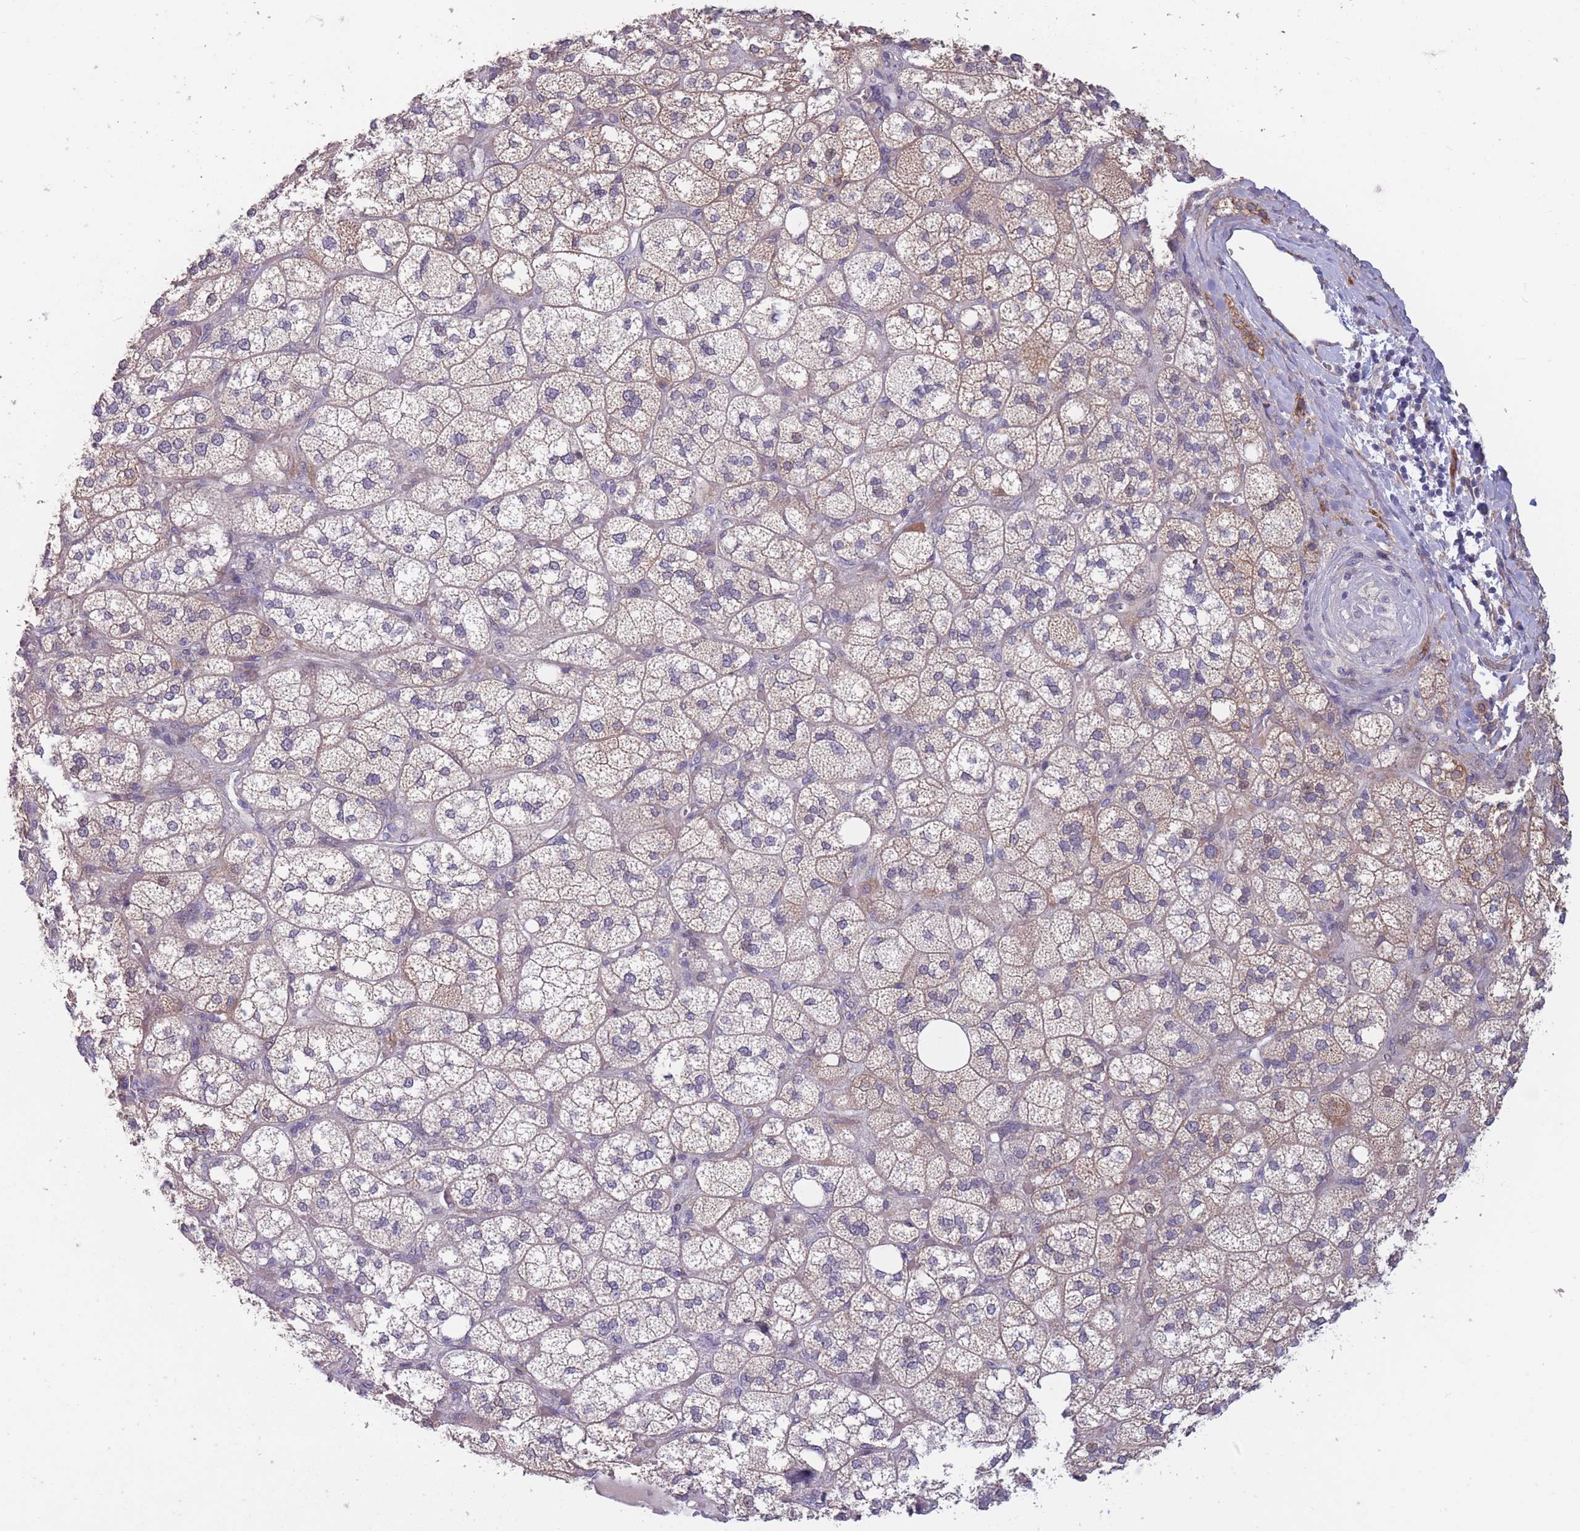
{"staining": {"intensity": "moderate", "quantity": "25%-75%", "location": "cytoplasmic/membranous"}, "tissue": "adrenal gland", "cell_type": "Glandular cells", "image_type": "normal", "snomed": [{"axis": "morphology", "description": "Normal tissue, NOS"}, {"axis": "topography", "description": "Adrenal gland"}], "caption": "Benign adrenal gland reveals moderate cytoplasmic/membranous expression in about 25%-75% of glandular cells (DAB (3,3'-diaminobenzidine) IHC with brightfield microscopy, high magnification)..", "gene": "CCNQ", "patient": {"sex": "male", "age": 61}}